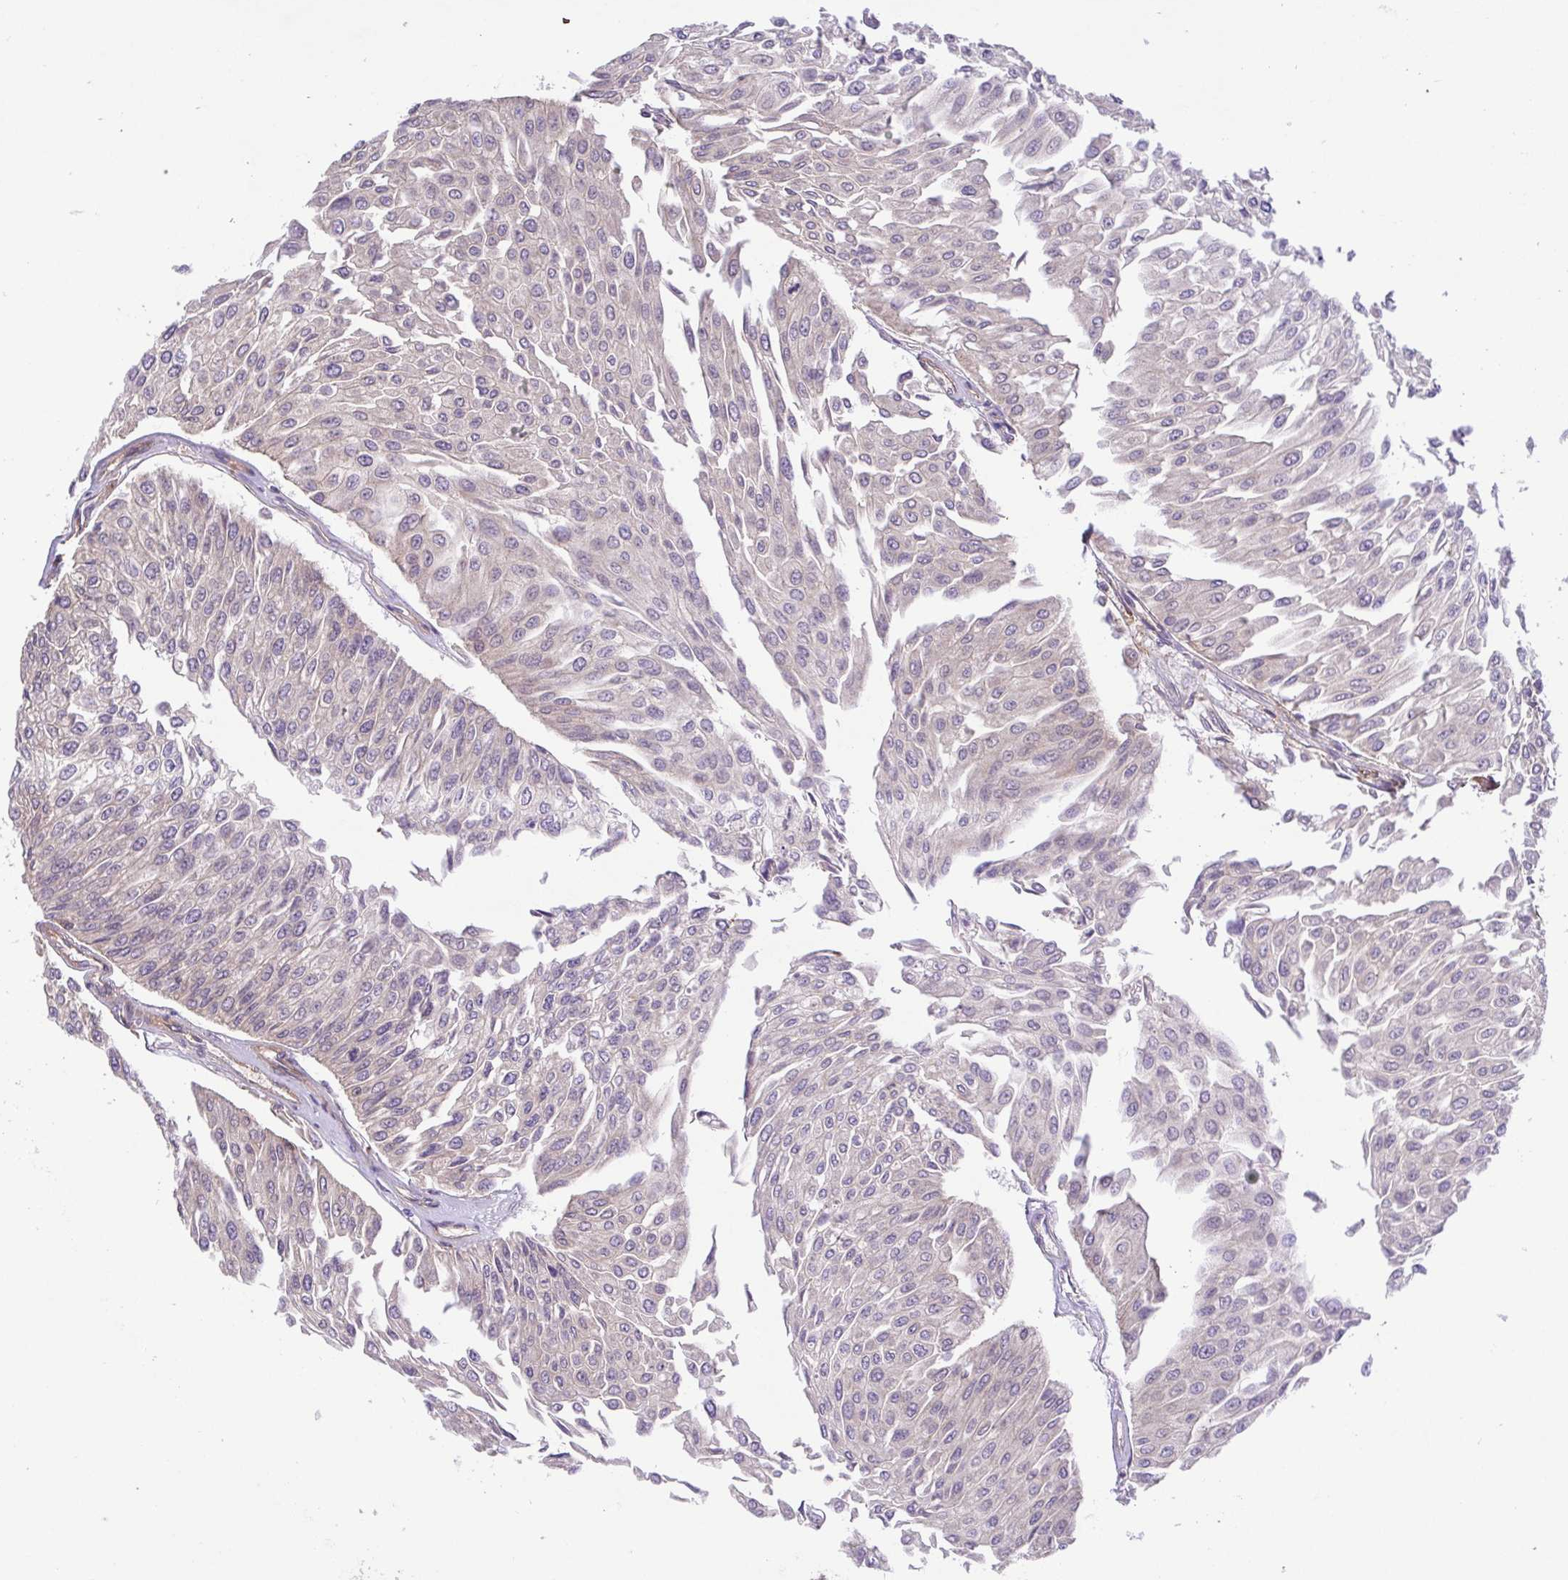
{"staining": {"intensity": "negative", "quantity": "none", "location": "none"}, "tissue": "urothelial cancer", "cell_type": "Tumor cells", "image_type": "cancer", "snomed": [{"axis": "morphology", "description": "Urothelial carcinoma, NOS"}, {"axis": "topography", "description": "Urinary bladder"}], "caption": "The IHC image has no significant positivity in tumor cells of urothelial cancer tissue.", "gene": "IDE", "patient": {"sex": "male", "age": 67}}